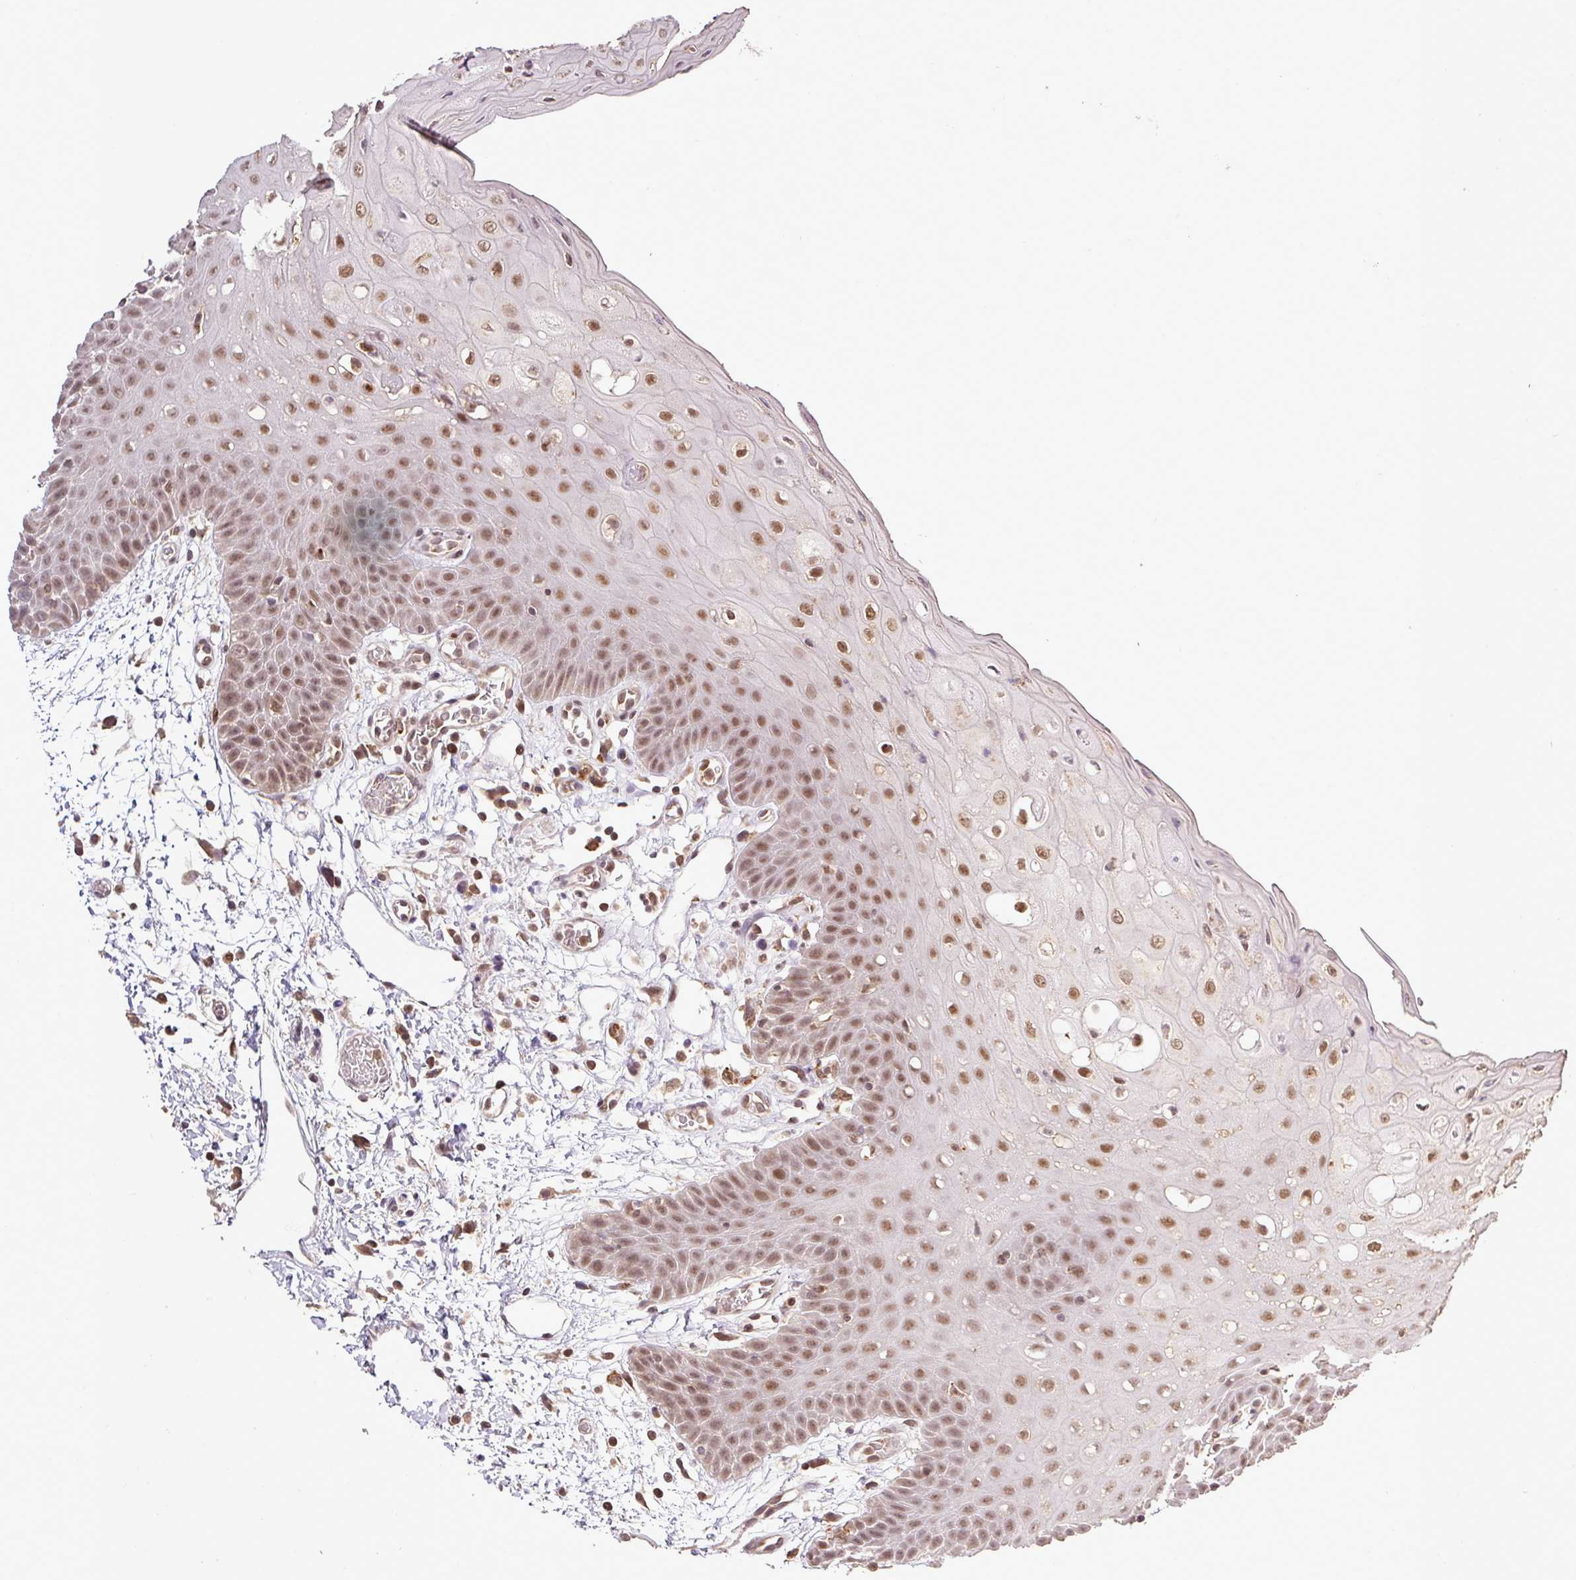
{"staining": {"intensity": "moderate", "quantity": ">75%", "location": "nuclear"}, "tissue": "oral mucosa", "cell_type": "Squamous epithelial cells", "image_type": "normal", "snomed": [{"axis": "morphology", "description": "Normal tissue, NOS"}, {"axis": "topography", "description": "Oral tissue"}, {"axis": "topography", "description": "Tounge, NOS"}], "caption": "An image of human oral mucosa stained for a protein reveals moderate nuclear brown staining in squamous epithelial cells. Nuclei are stained in blue.", "gene": "SMCO4", "patient": {"sex": "female", "age": 59}}